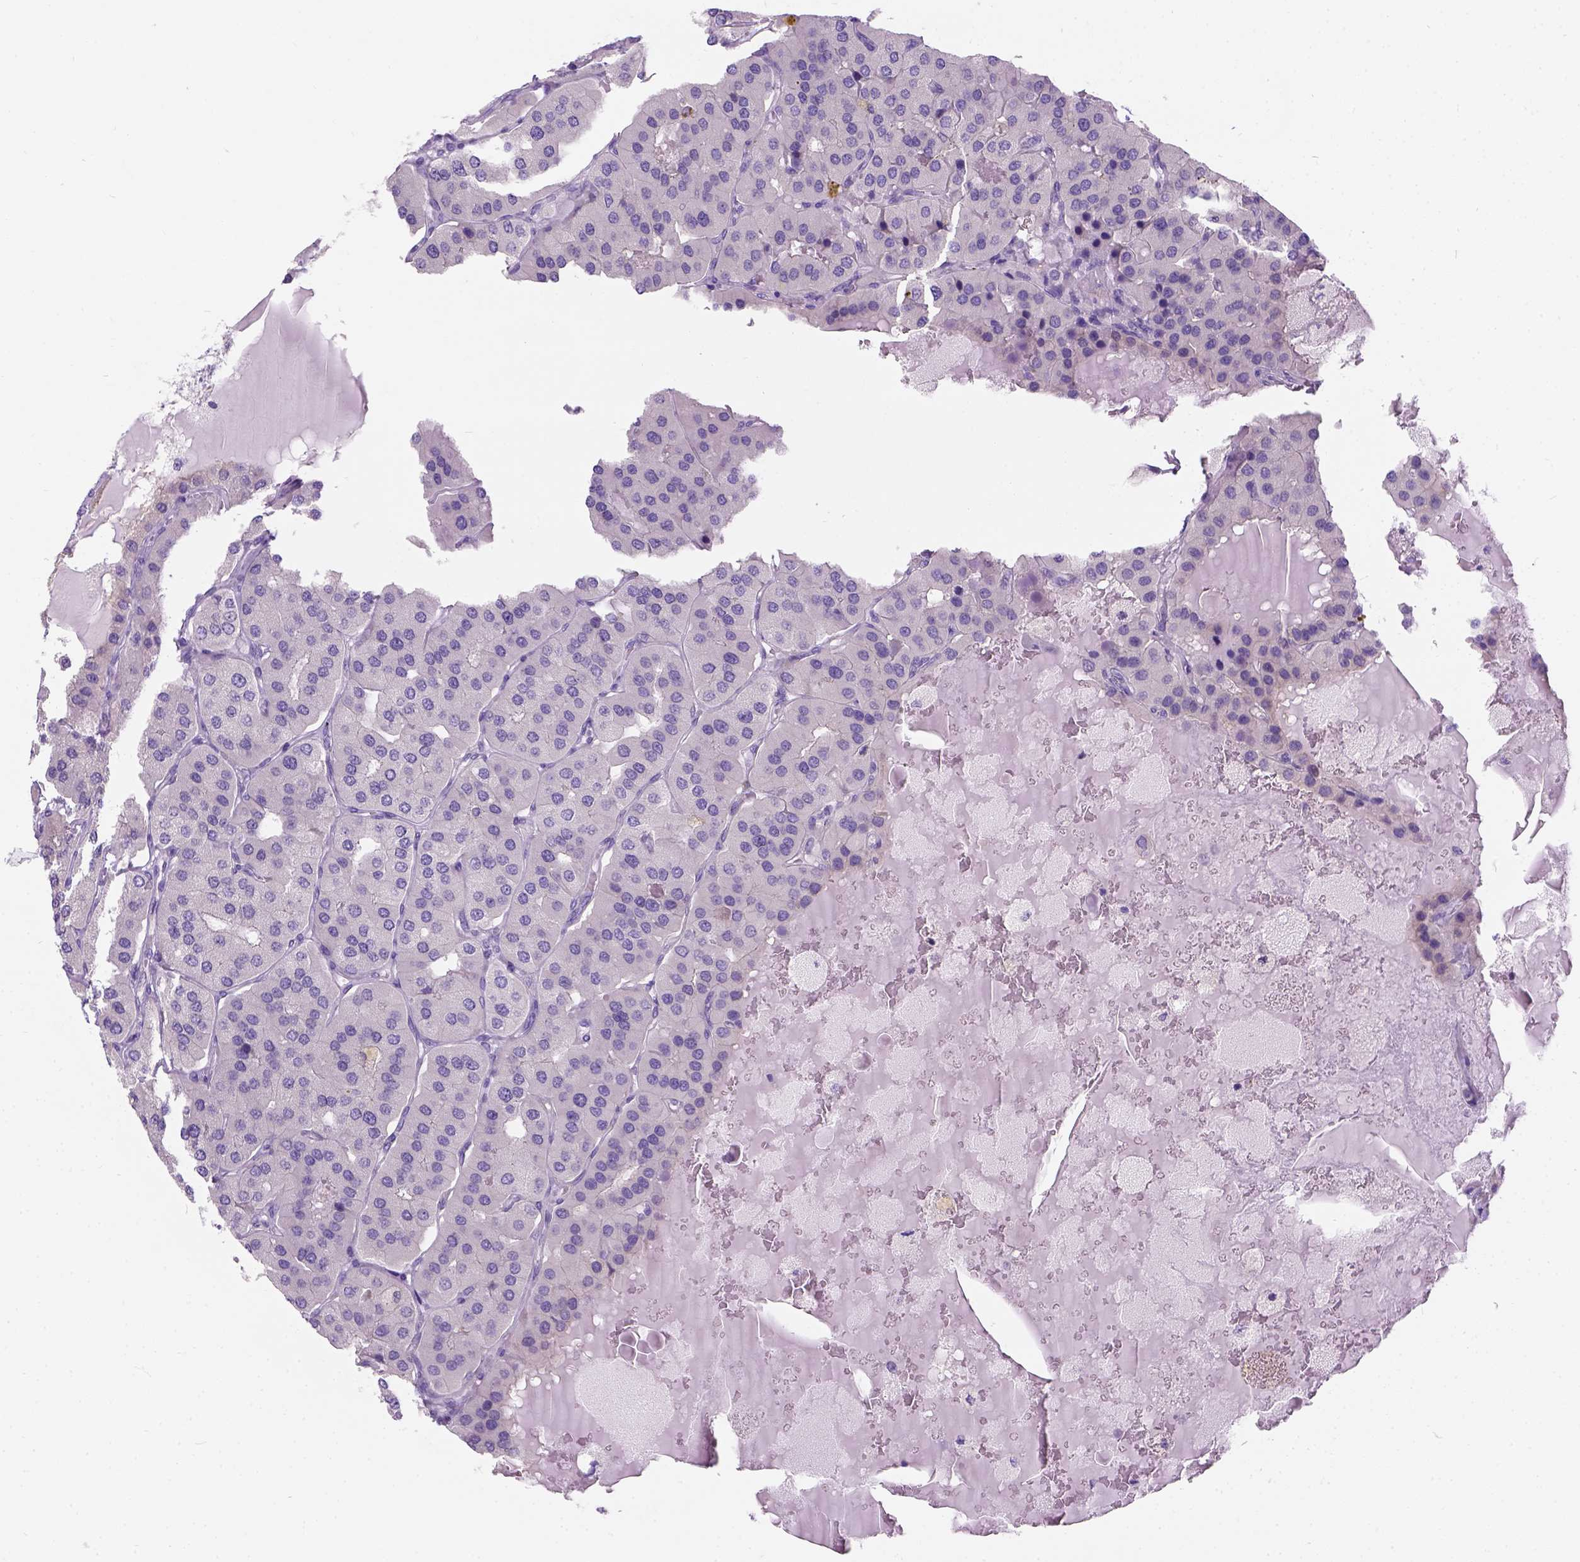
{"staining": {"intensity": "negative", "quantity": "none", "location": "none"}, "tissue": "parathyroid gland", "cell_type": "Glandular cells", "image_type": "normal", "snomed": [{"axis": "morphology", "description": "Normal tissue, NOS"}, {"axis": "morphology", "description": "Adenoma, NOS"}, {"axis": "topography", "description": "Parathyroid gland"}], "caption": "IHC image of benign parathyroid gland stained for a protein (brown), which displays no positivity in glandular cells.", "gene": "C20orf144", "patient": {"sex": "female", "age": 86}}